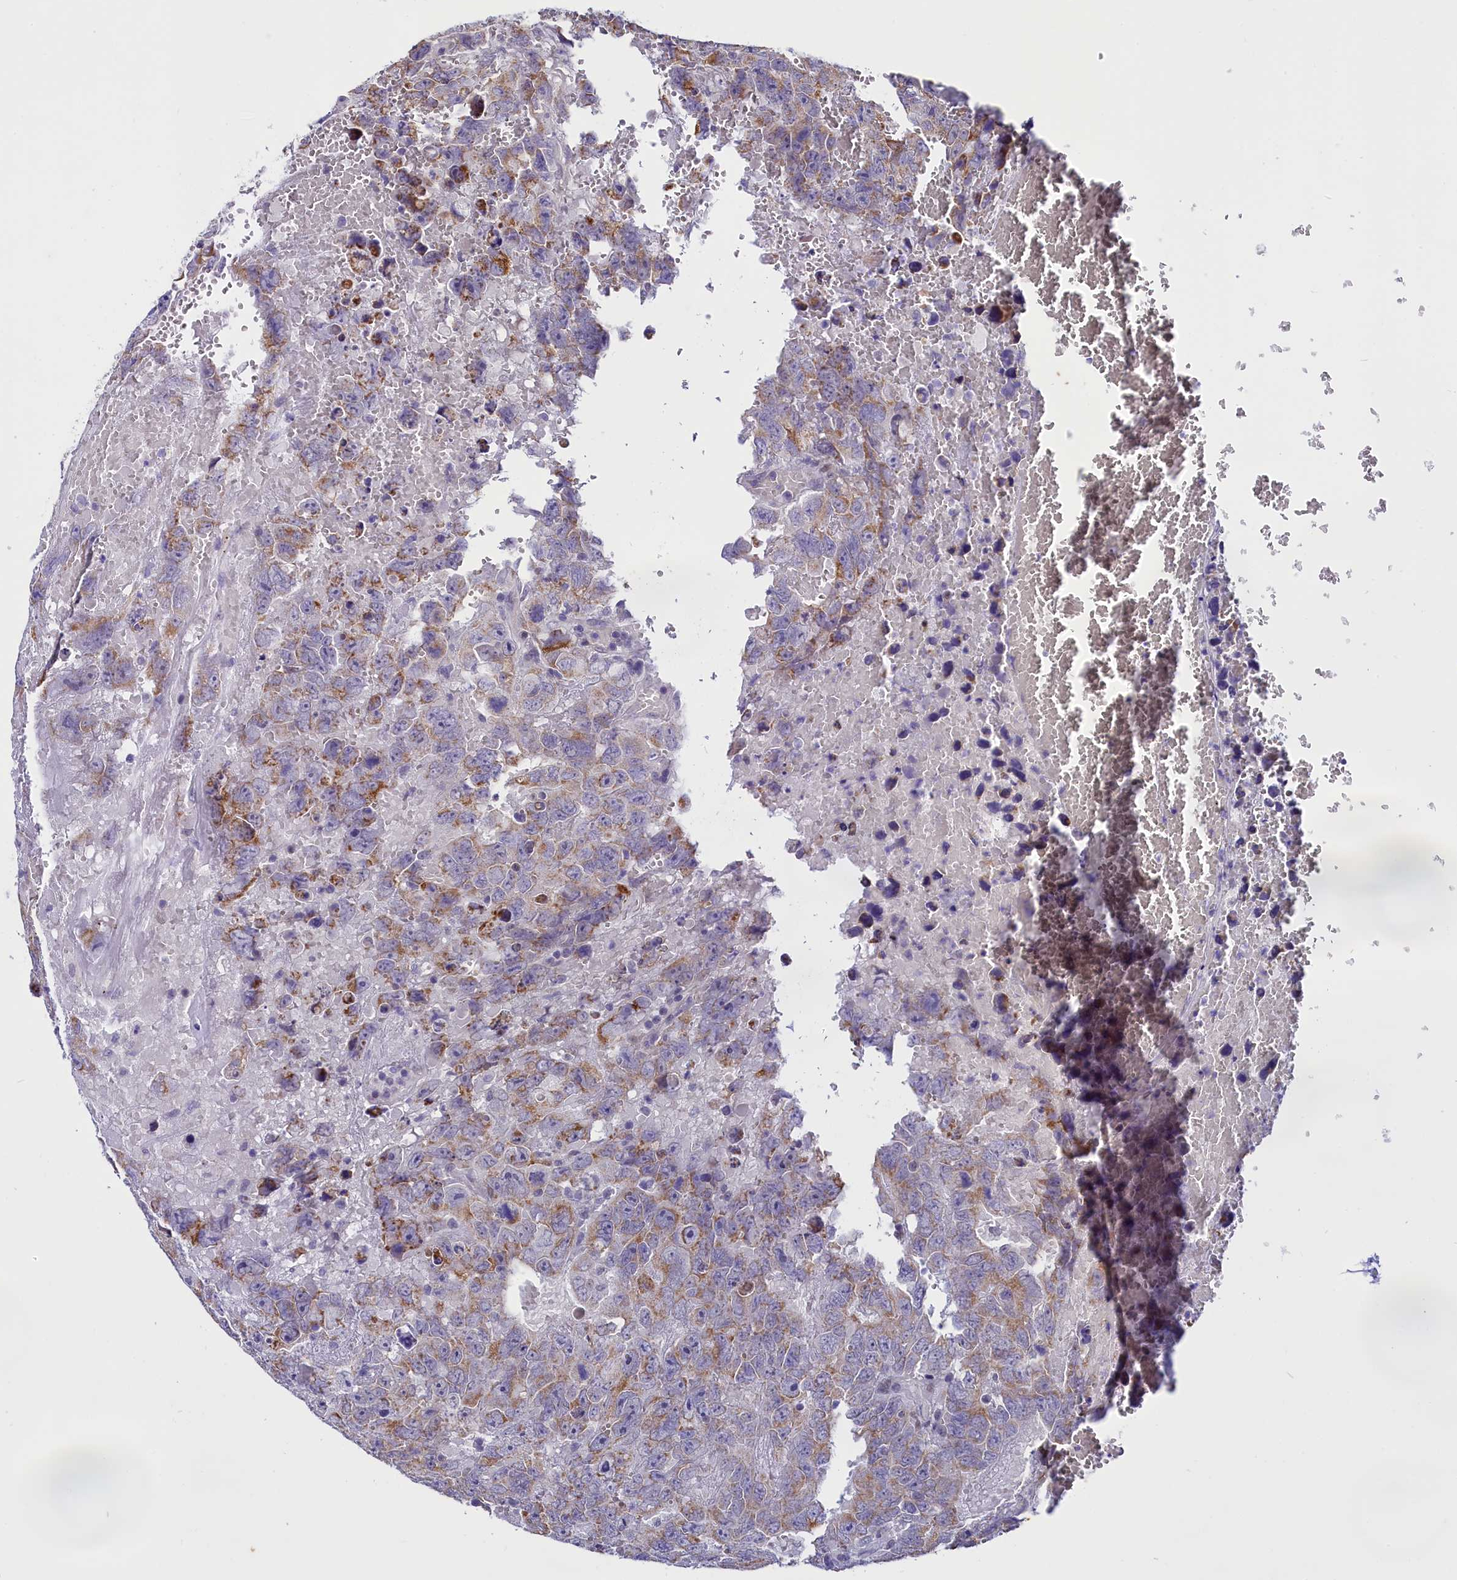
{"staining": {"intensity": "moderate", "quantity": ">75%", "location": "cytoplasmic/membranous"}, "tissue": "testis cancer", "cell_type": "Tumor cells", "image_type": "cancer", "snomed": [{"axis": "morphology", "description": "Carcinoma, Embryonal, NOS"}, {"axis": "topography", "description": "Testis"}], "caption": "Embryonal carcinoma (testis) stained for a protein shows moderate cytoplasmic/membranous positivity in tumor cells.", "gene": "OSGEP", "patient": {"sex": "male", "age": 45}}